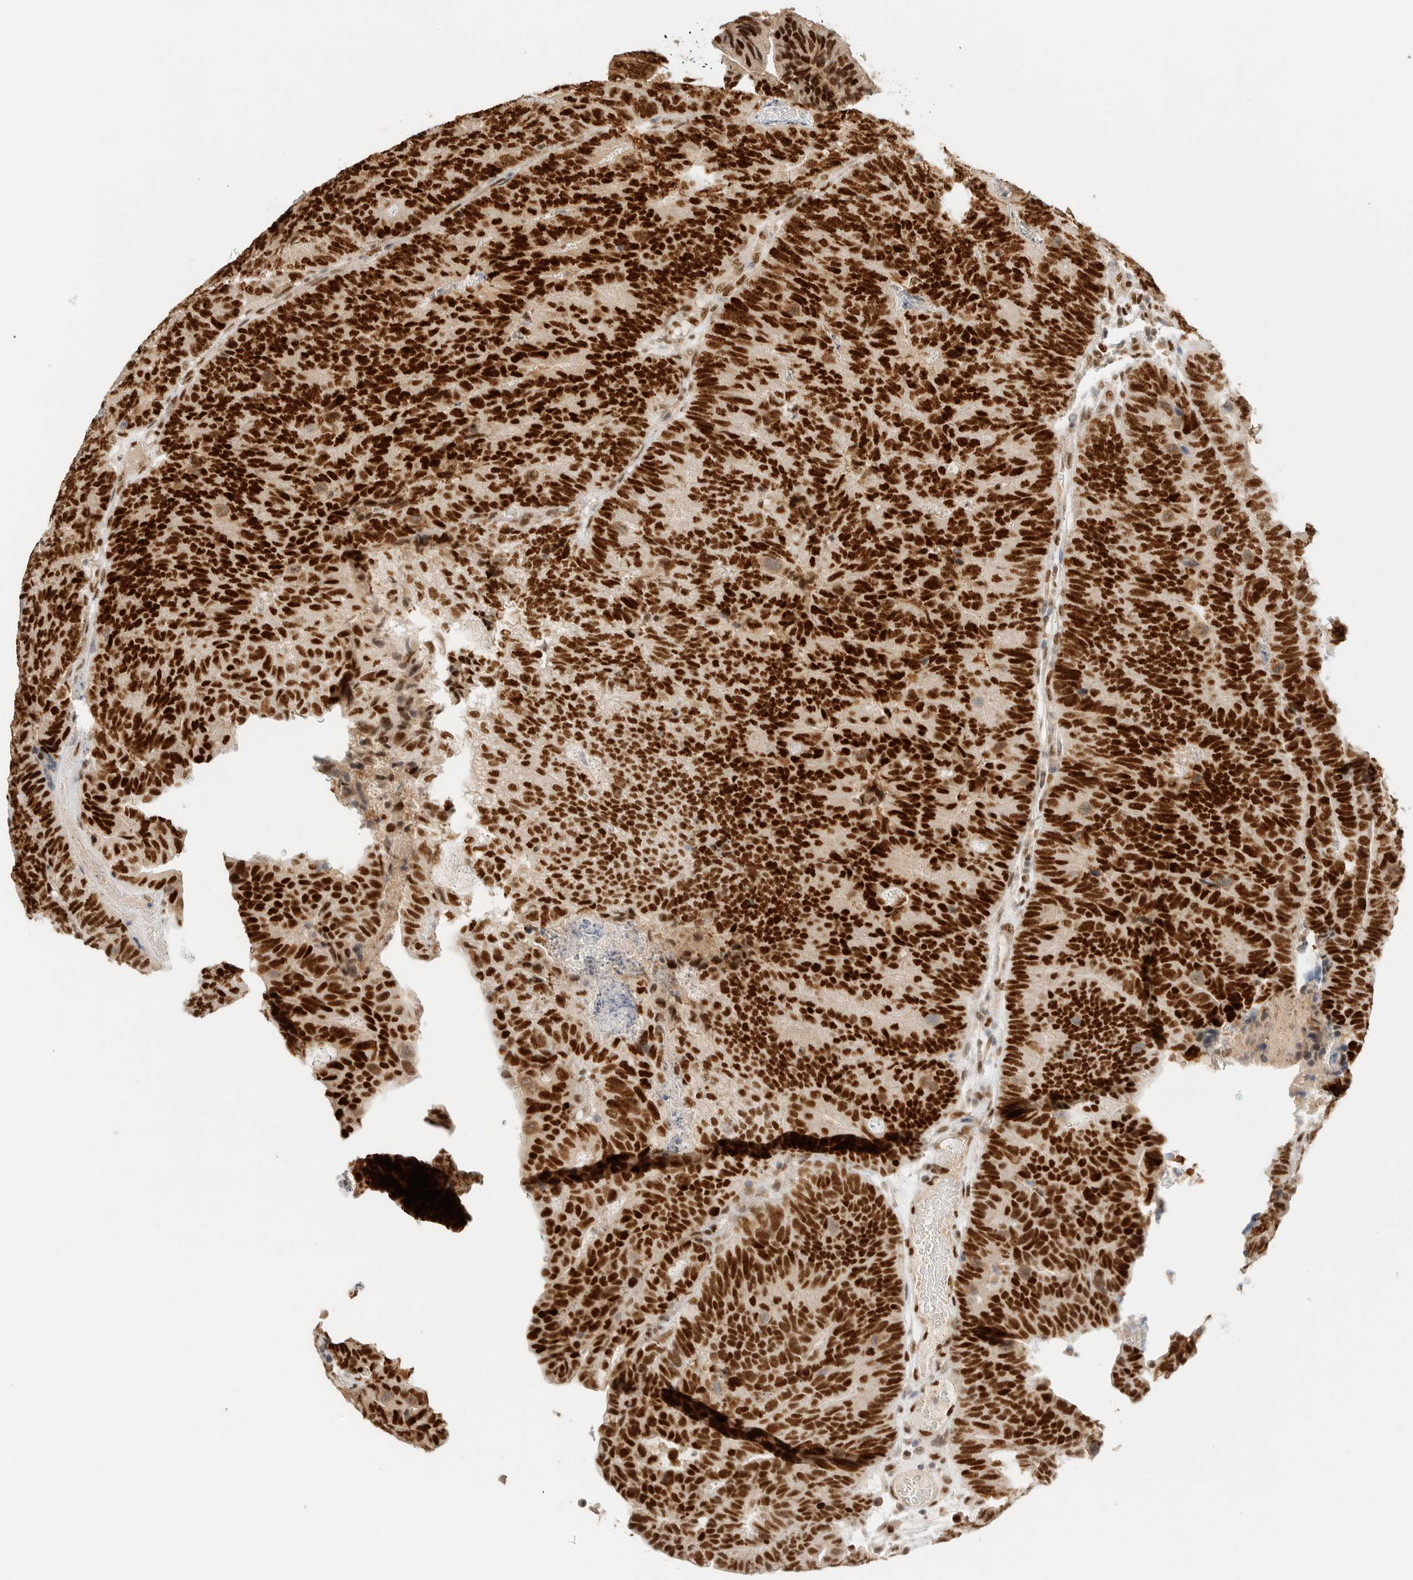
{"staining": {"intensity": "strong", "quantity": ">75%", "location": "nuclear"}, "tissue": "colorectal cancer", "cell_type": "Tumor cells", "image_type": "cancer", "snomed": [{"axis": "morphology", "description": "Adenocarcinoma, NOS"}, {"axis": "topography", "description": "Colon"}], "caption": "Brown immunohistochemical staining in human colorectal cancer exhibits strong nuclear staining in approximately >75% of tumor cells. (DAB (3,3'-diaminobenzidine) = brown stain, brightfield microscopy at high magnification).", "gene": "ZNF768", "patient": {"sex": "female", "age": 67}}